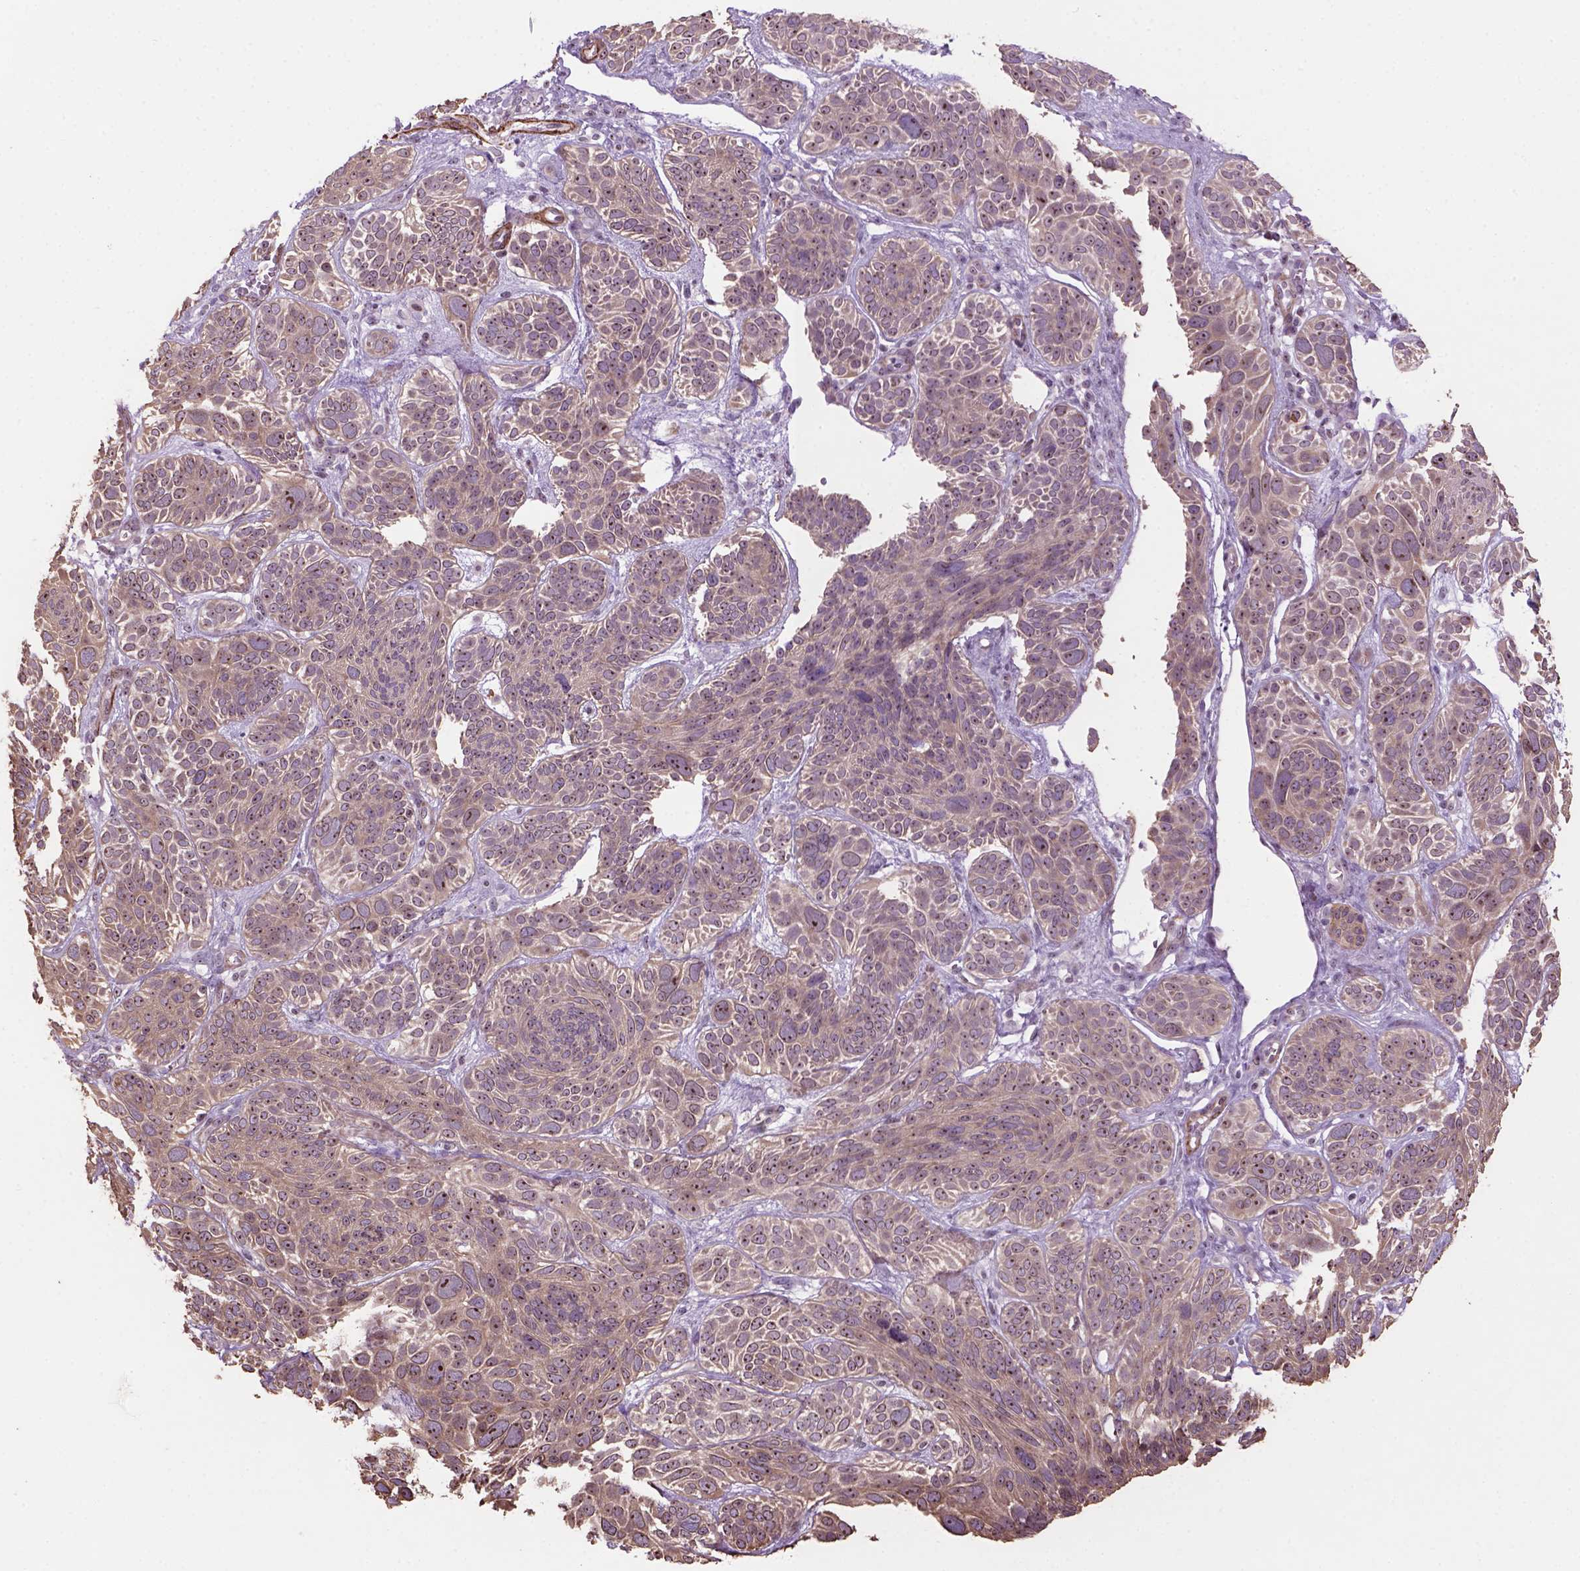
{"staining": {"intensity": "moderate", "quantity": ">75%", "location": "nuclear"}, "tissue": "skin cancer", "cell_type": "Tumor cells", "image_type": "cancer", "snomed": [{"axis": "morphology", "description": "Basal cell carcinoma"}, {"axis": "topography", "description": "Skin"}, {"axis": "topography", "description": "Skin of face"}], "caption": "Tumor cells display moderate nuclear positivity in approximately >75% of cells in basal cell carcinoma (skin).", "gene": "RRS1", "patient": {"sex": "male", "age": 73}}